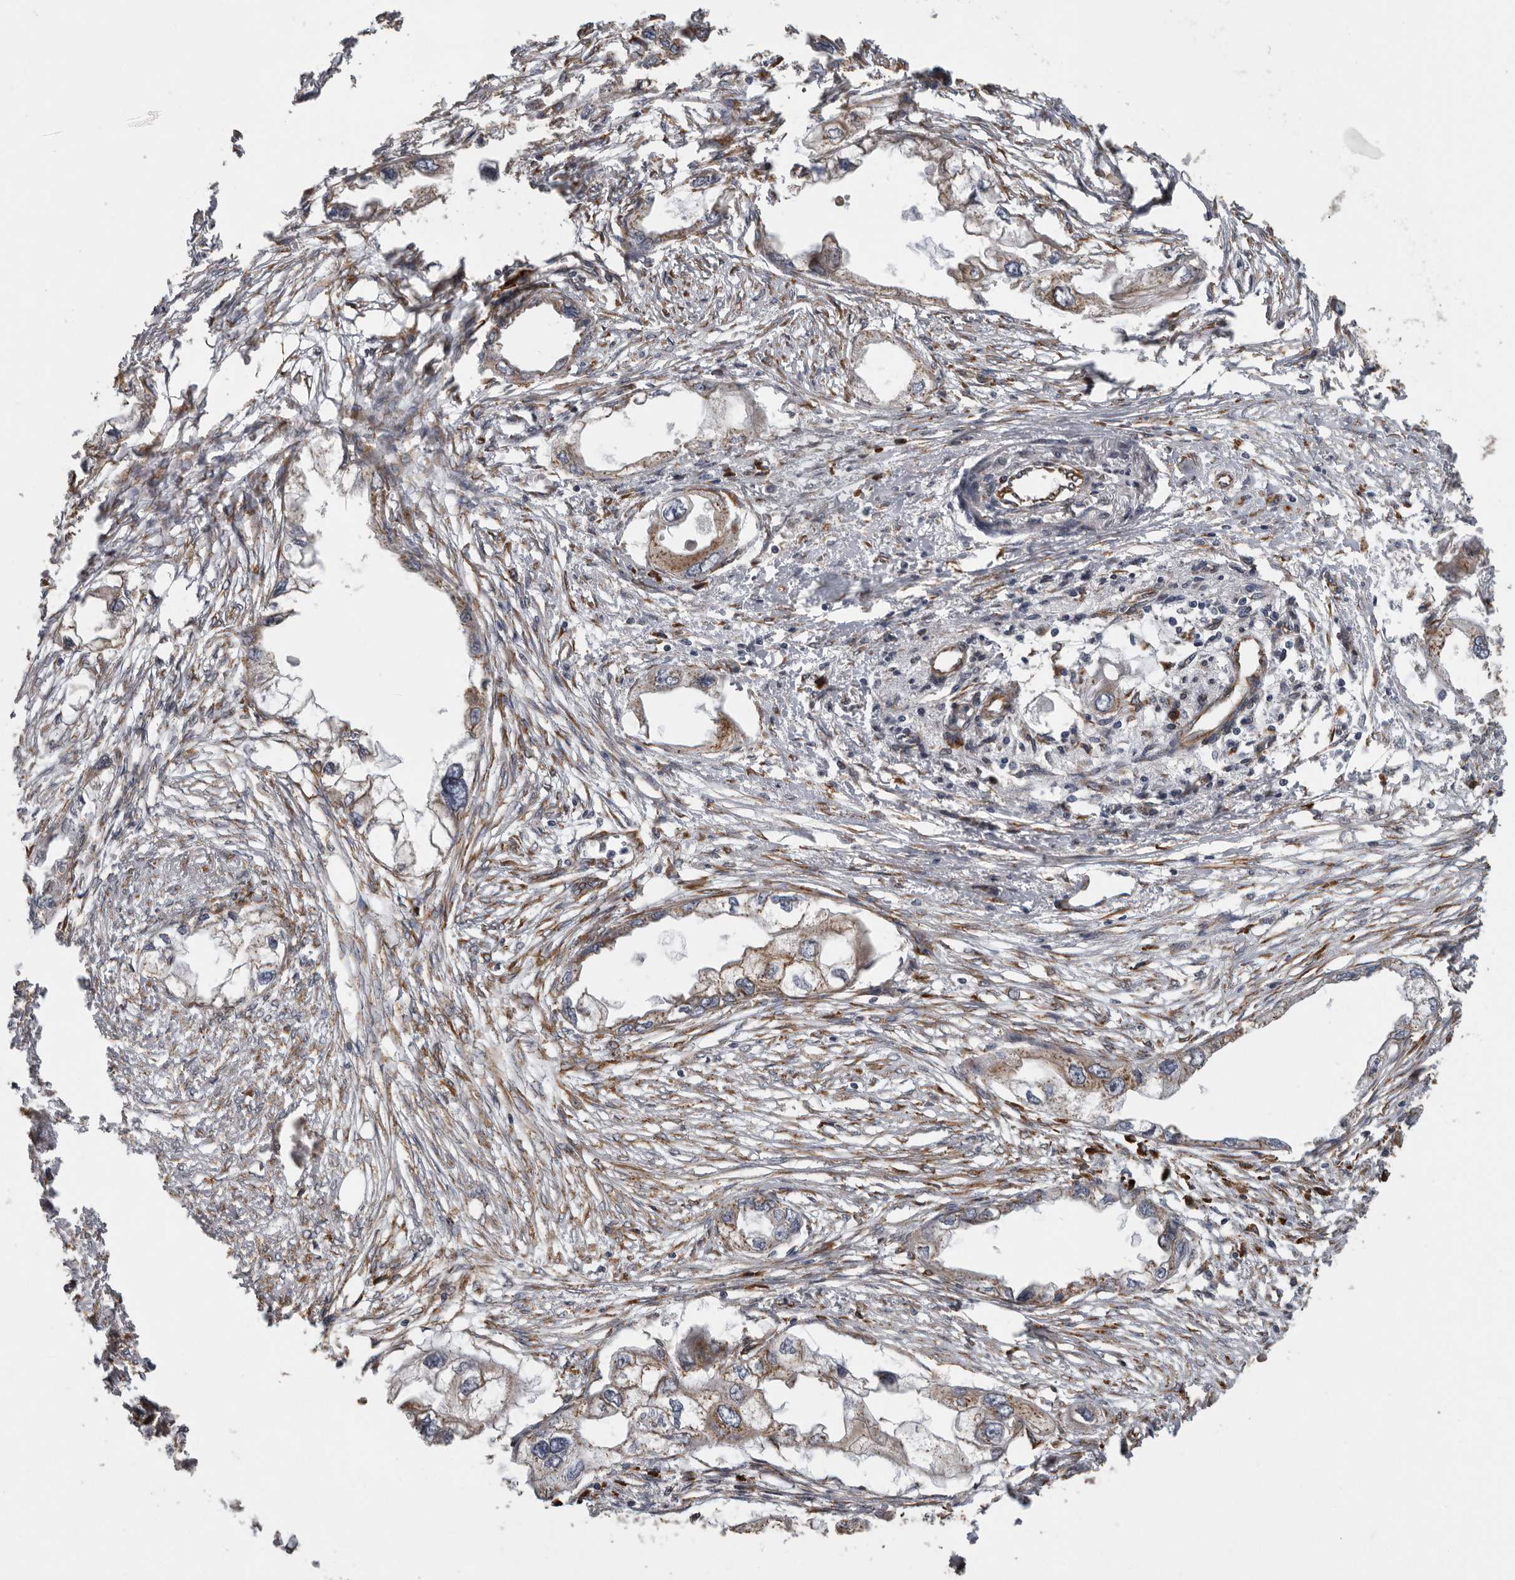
{"staining": {"intensity": "moderate", "quantity": "25%-75%", "location": "cytoplasmic/membranous"}, "tissue": "endometrial cancer", "cell_type": "Tumor cells", "image_type": "cancer", "snomed": [{"axis": "morphology", "description": "Adenocarcinoma, NOS"}, {"axis": "morphology", "description": "Adenocarcinoma, metastatic, NOS"}, {"axis": "topography", "description": "Adipose tissue"}, {"axis": "topography", "description": "Endometrium"}], "caption": "A brown stain highlights moderate cytoplasmic/membranous expression of a protein in adenocarcinoma (endometrial) tumor cells.", "gene": "CEP350", "patient": {"sex": "female", "age": 67}}